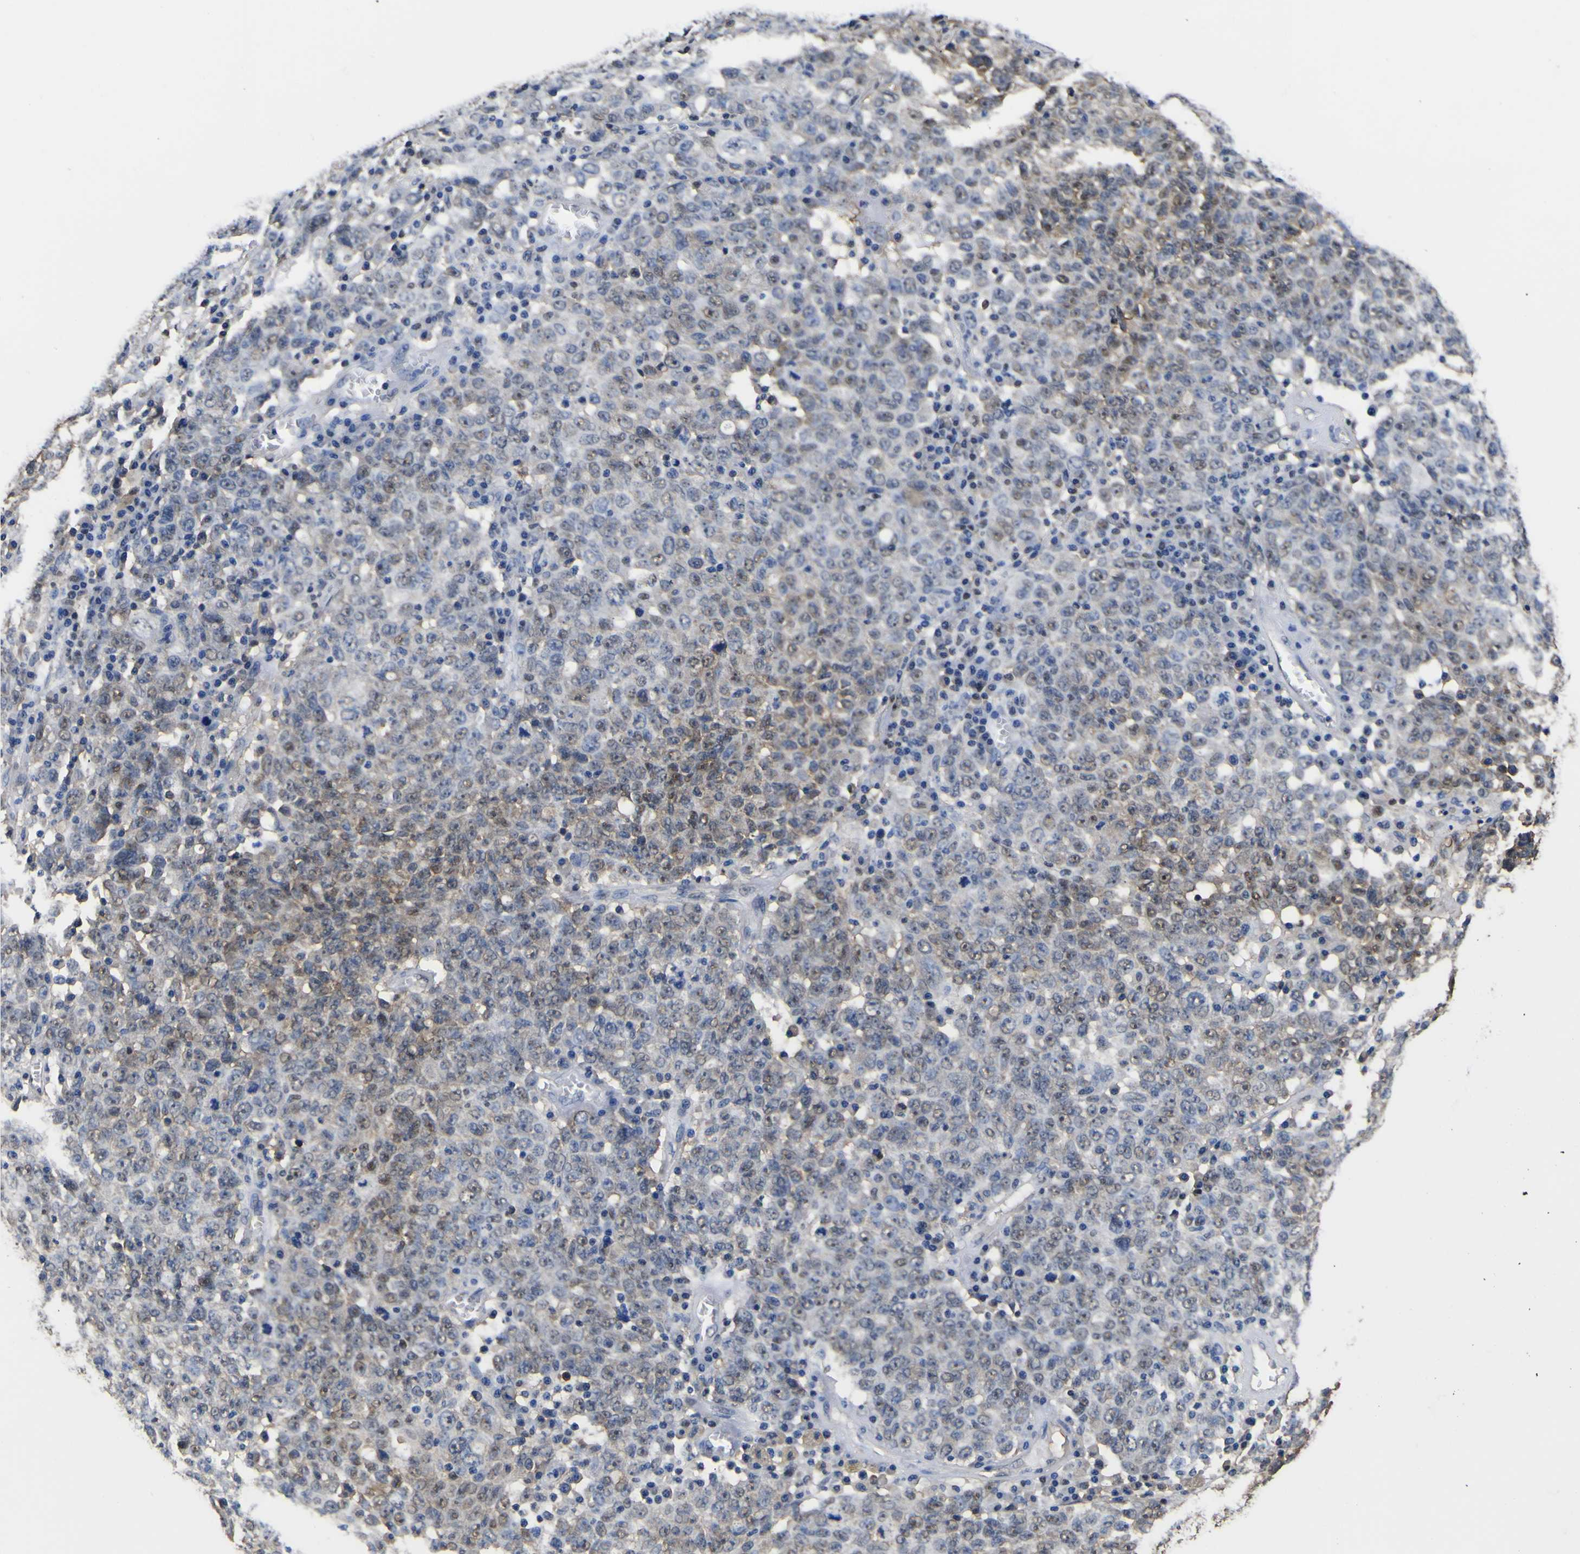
{"staining": {"intensity": "weak", "quantity": "25%-75%", "location": "nuclear"}, "tissue": "ovarian cancer", "cell_type": "Tumor cells", "image_type": "cancer", "snomed": [{"axis": "morphology", "description": "Carcinoma, endometroid"}, {"axis": "topography", "description": "Ovary"}], "caption": "Ovarian cancer (endometroid carcinoma) stained with a protein marker exhibits weak staining in tumor cells.", "gene": "FAM110B", "patient": {"sex": "female", "age": 62}}